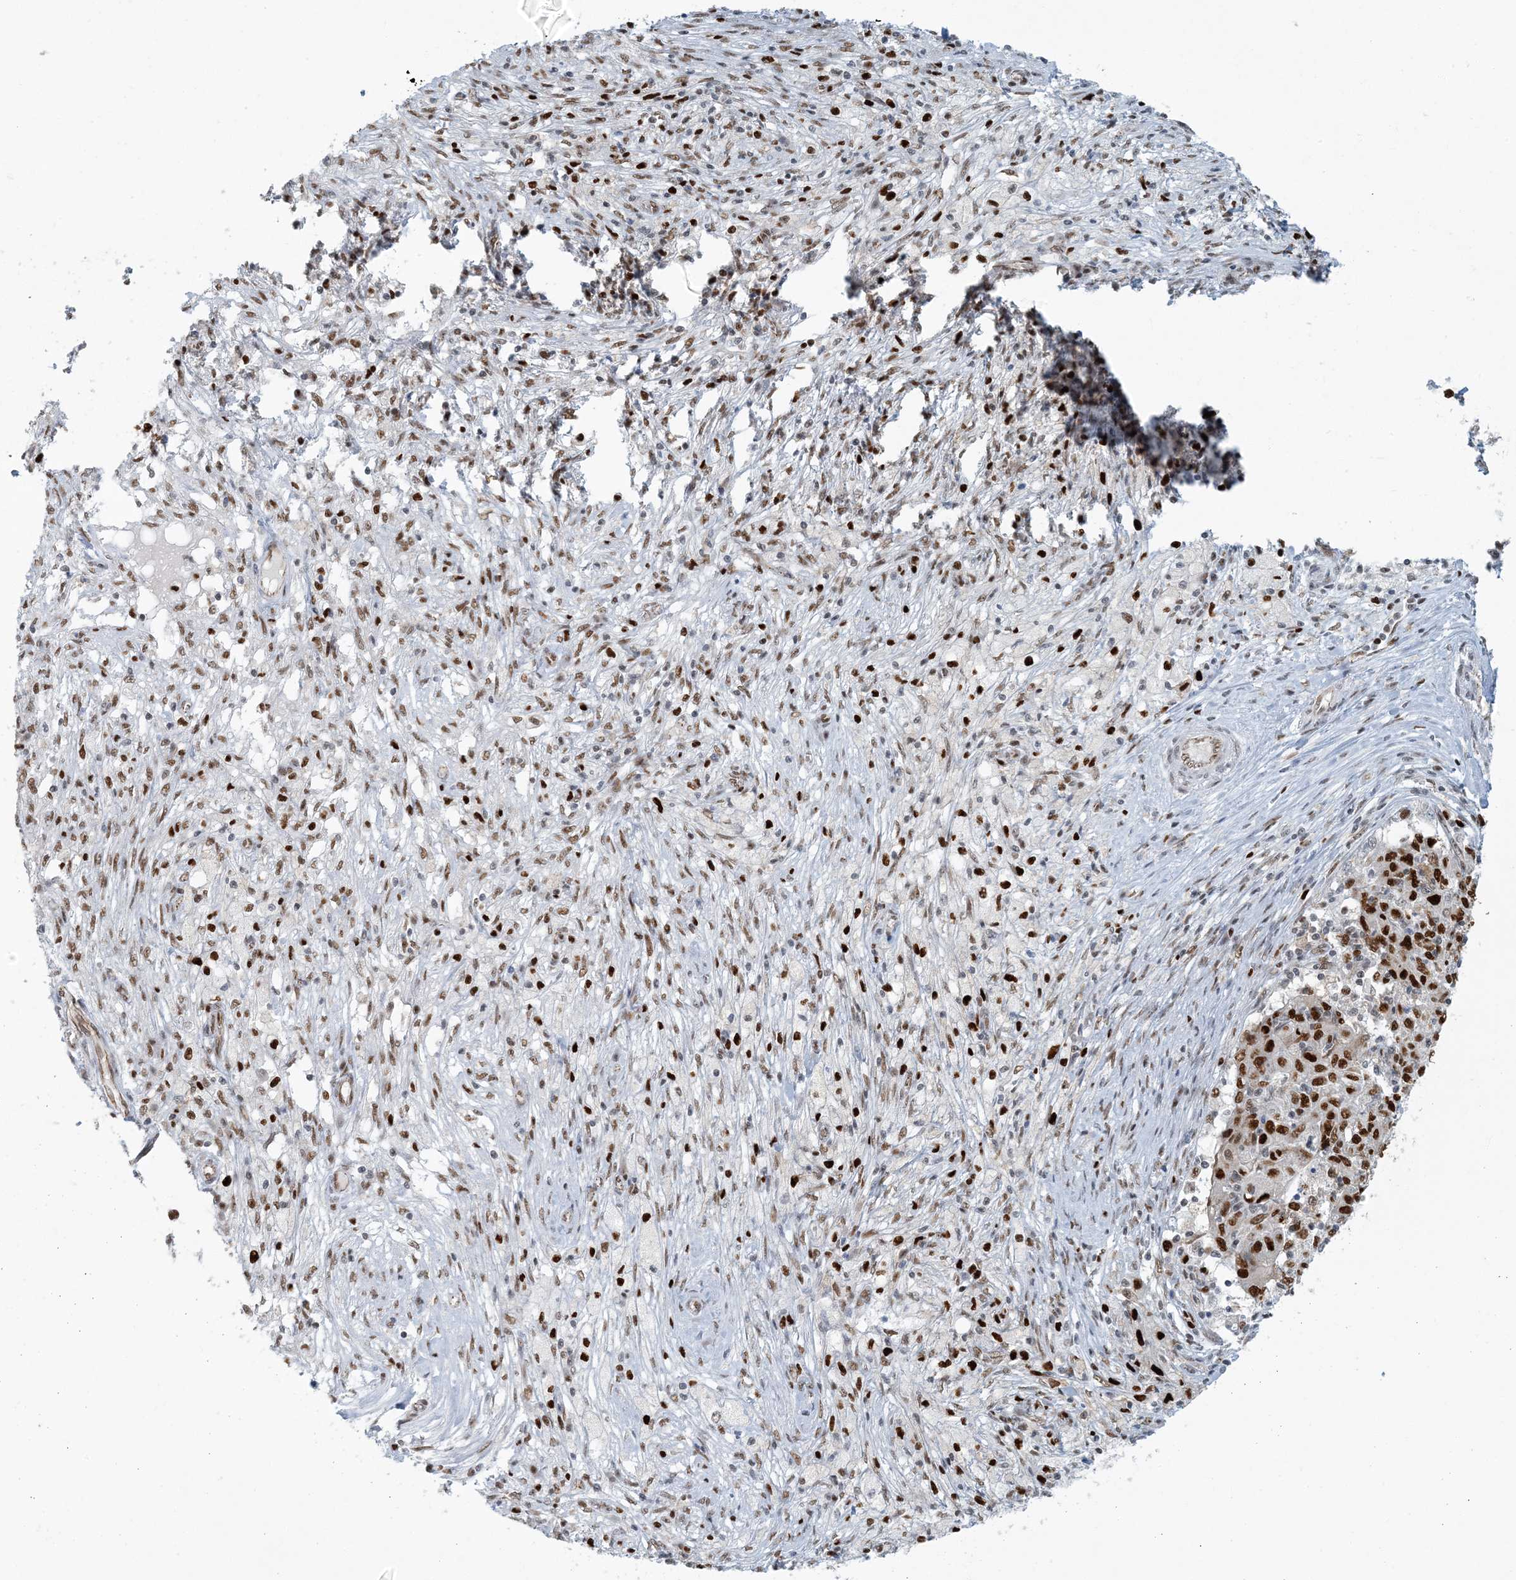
{"staining": {"intensity": "moderate", "quantity": ">75%", "location": "nuclear"}, "tissue": "ovarian cancer", "cell_type": "Tumor cells", "image_type": "cancer", "snomed": [{"axis": "morphology", "description": "Carcinoma, endometroid"}, {"axis": "topography", "description": "Ovary"}], "caption": "Brown immunohistochemical staining in human ovarian cancer demonstrates moderate nuclear positivity in approximately >75% of tumor cells.", "gene": "AK9", "patient": {"sex": "female", "age": 42}}